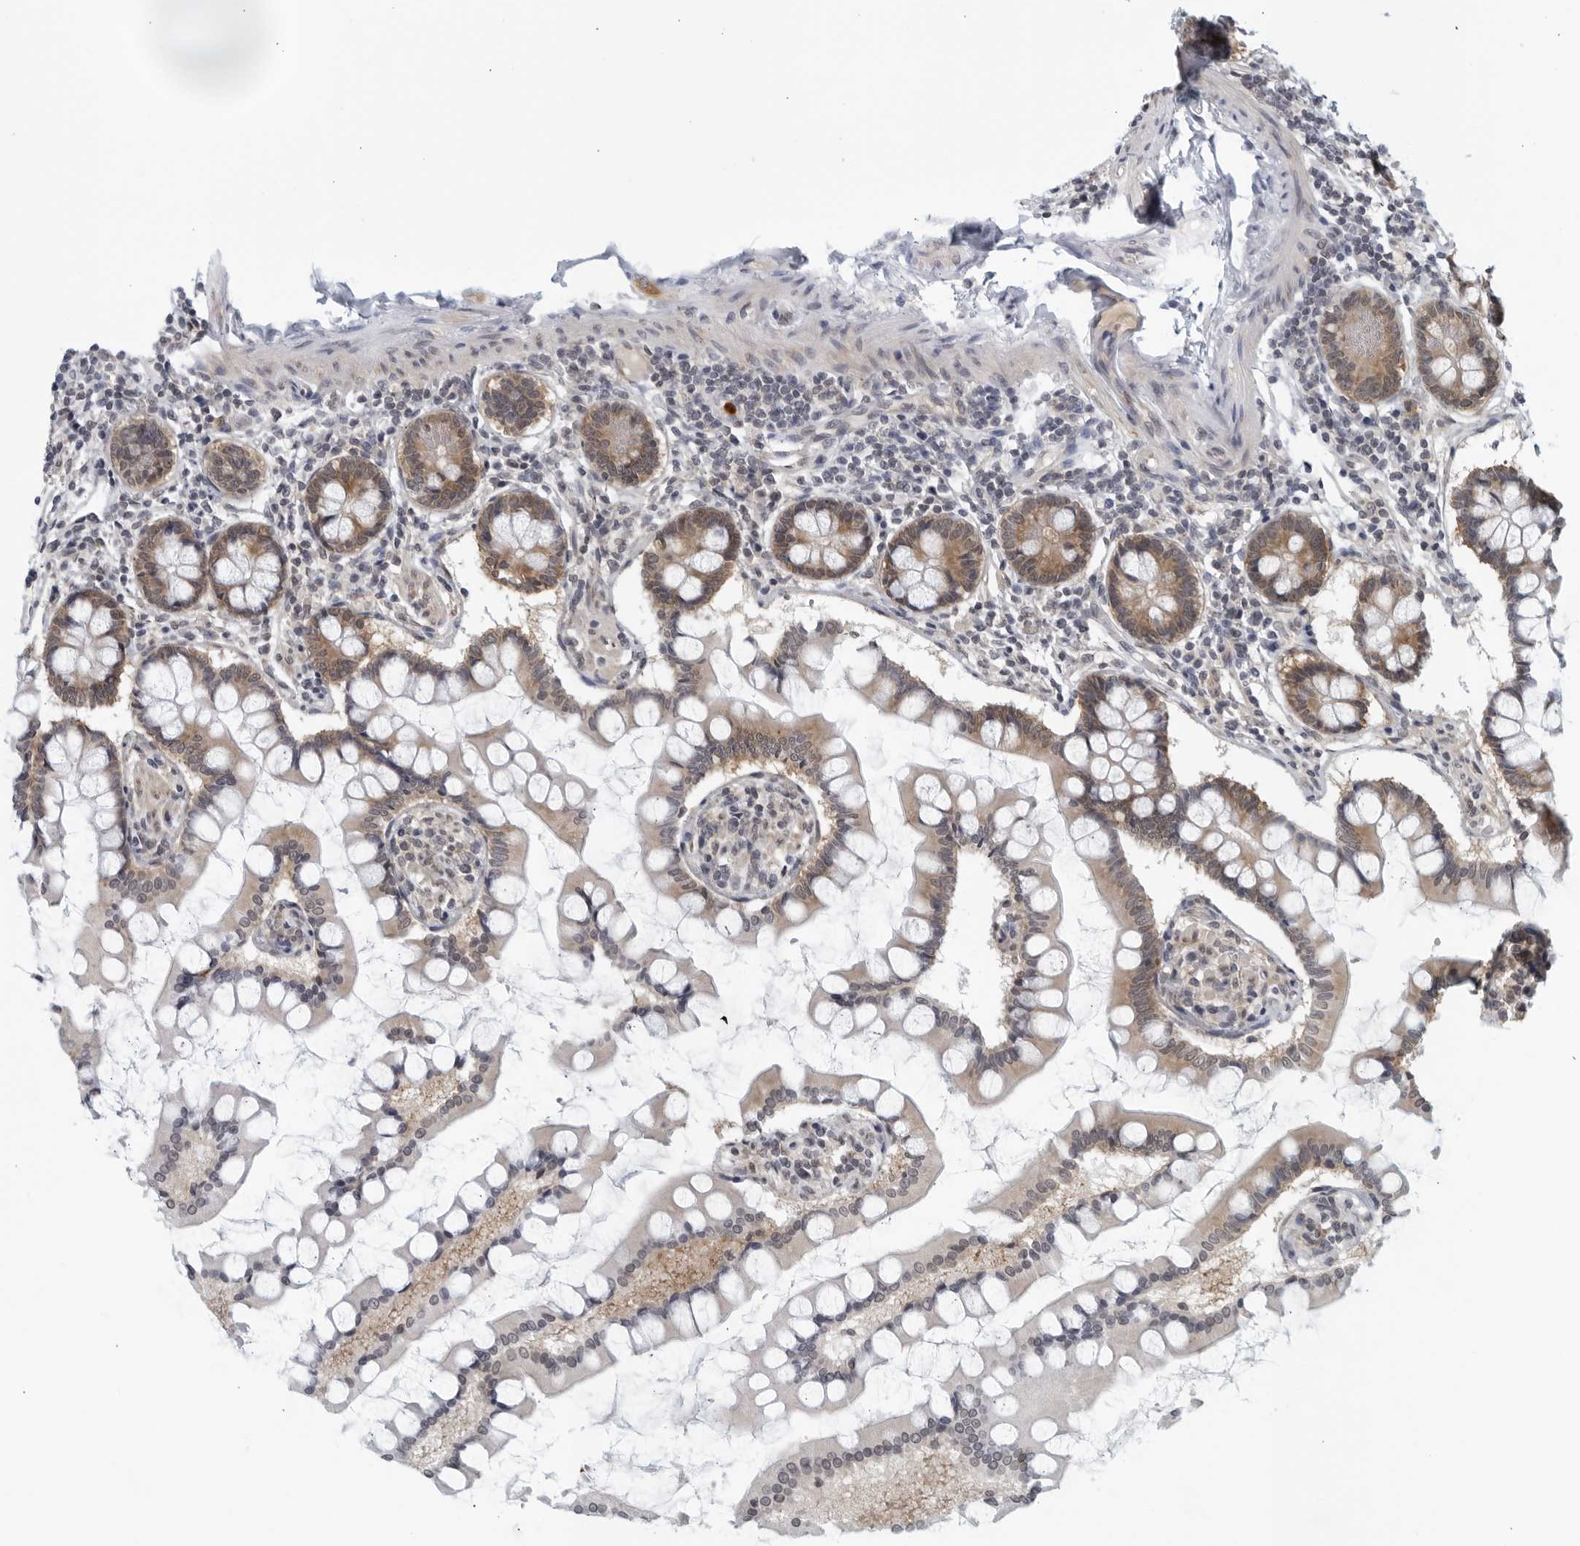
{"staining": {"intensity": "moderate", "quantity": "25%-75%", "location": "cytoplasmic/membranous"}, "tissue": "small intestine", "cell_type": "Glandular cells", "image_type": "normal", "snomed": [{"axis": "morphology", "description": "Normal tissue, NOS"}, {"axis": "topography", "description": "Small intestine"}], "caption": "Protein analysis of normal small intestine demonstrates moderate cytoplasmic/membranous positivity in approximately 25%-75% of glandular cells. (IHC, brightfield microscopy, high magnification).", "gene": "RC3H1", "patient": {"sex": "male", "age": 41}}